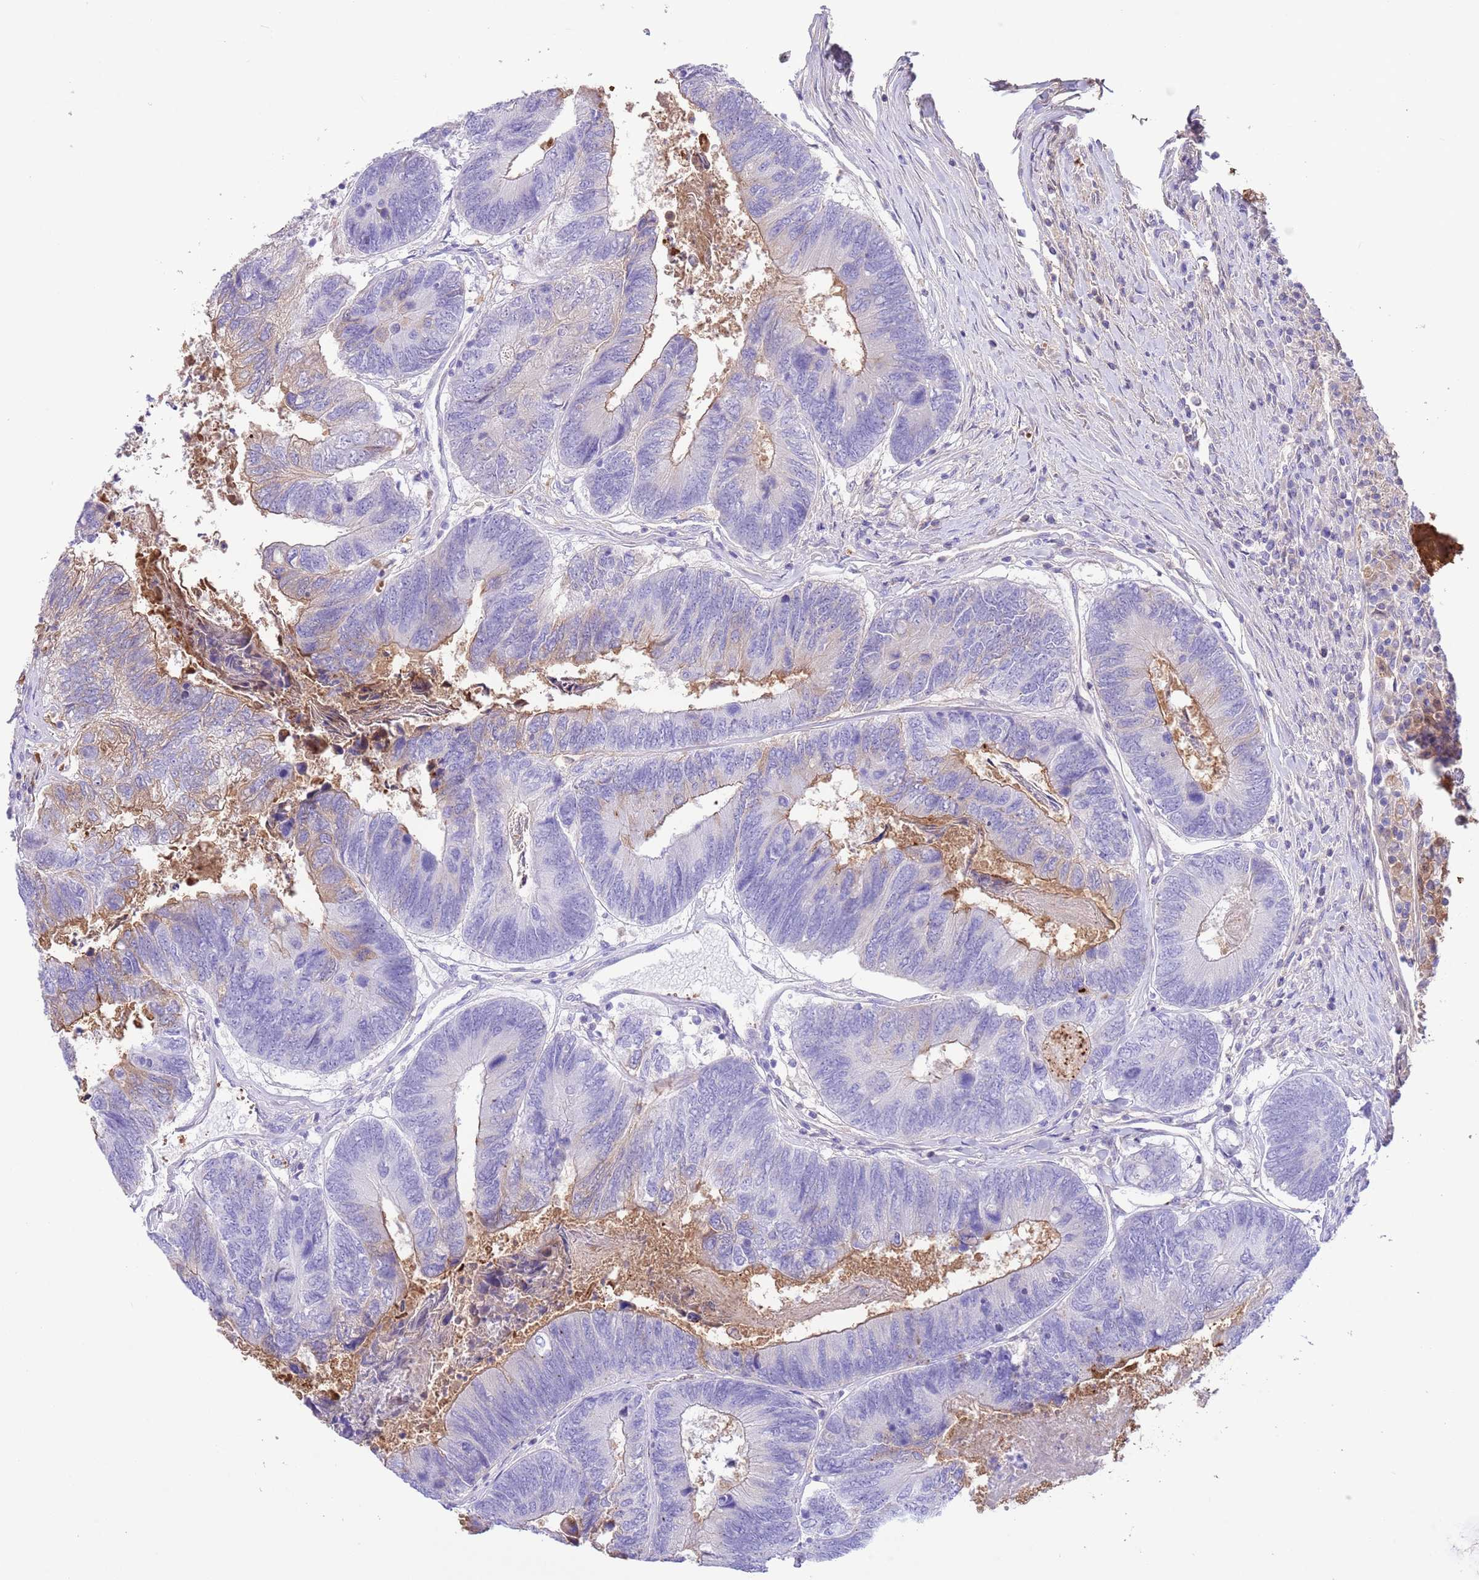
{"staining": {"intensity": "weak", "quantity": "<25%", "location": "cytoplasmic/membranous"}, "tissue": "colorectal cancer", "cell_type": "Tumor cells", "image_type": "cancer", "snomed": [{"axis": "morphology", "description": "Adenocarcinoma, NOS"}, {"axis": "topography", "description": "Colon"}], "caption": "Human colorectal cancer (adenocarcinoma) stained for a protein using immunohistochemistry demonstrates no staining in tumor cells.", "gene": "IGF1", "patient": {"sex": "female", "age": 67}}